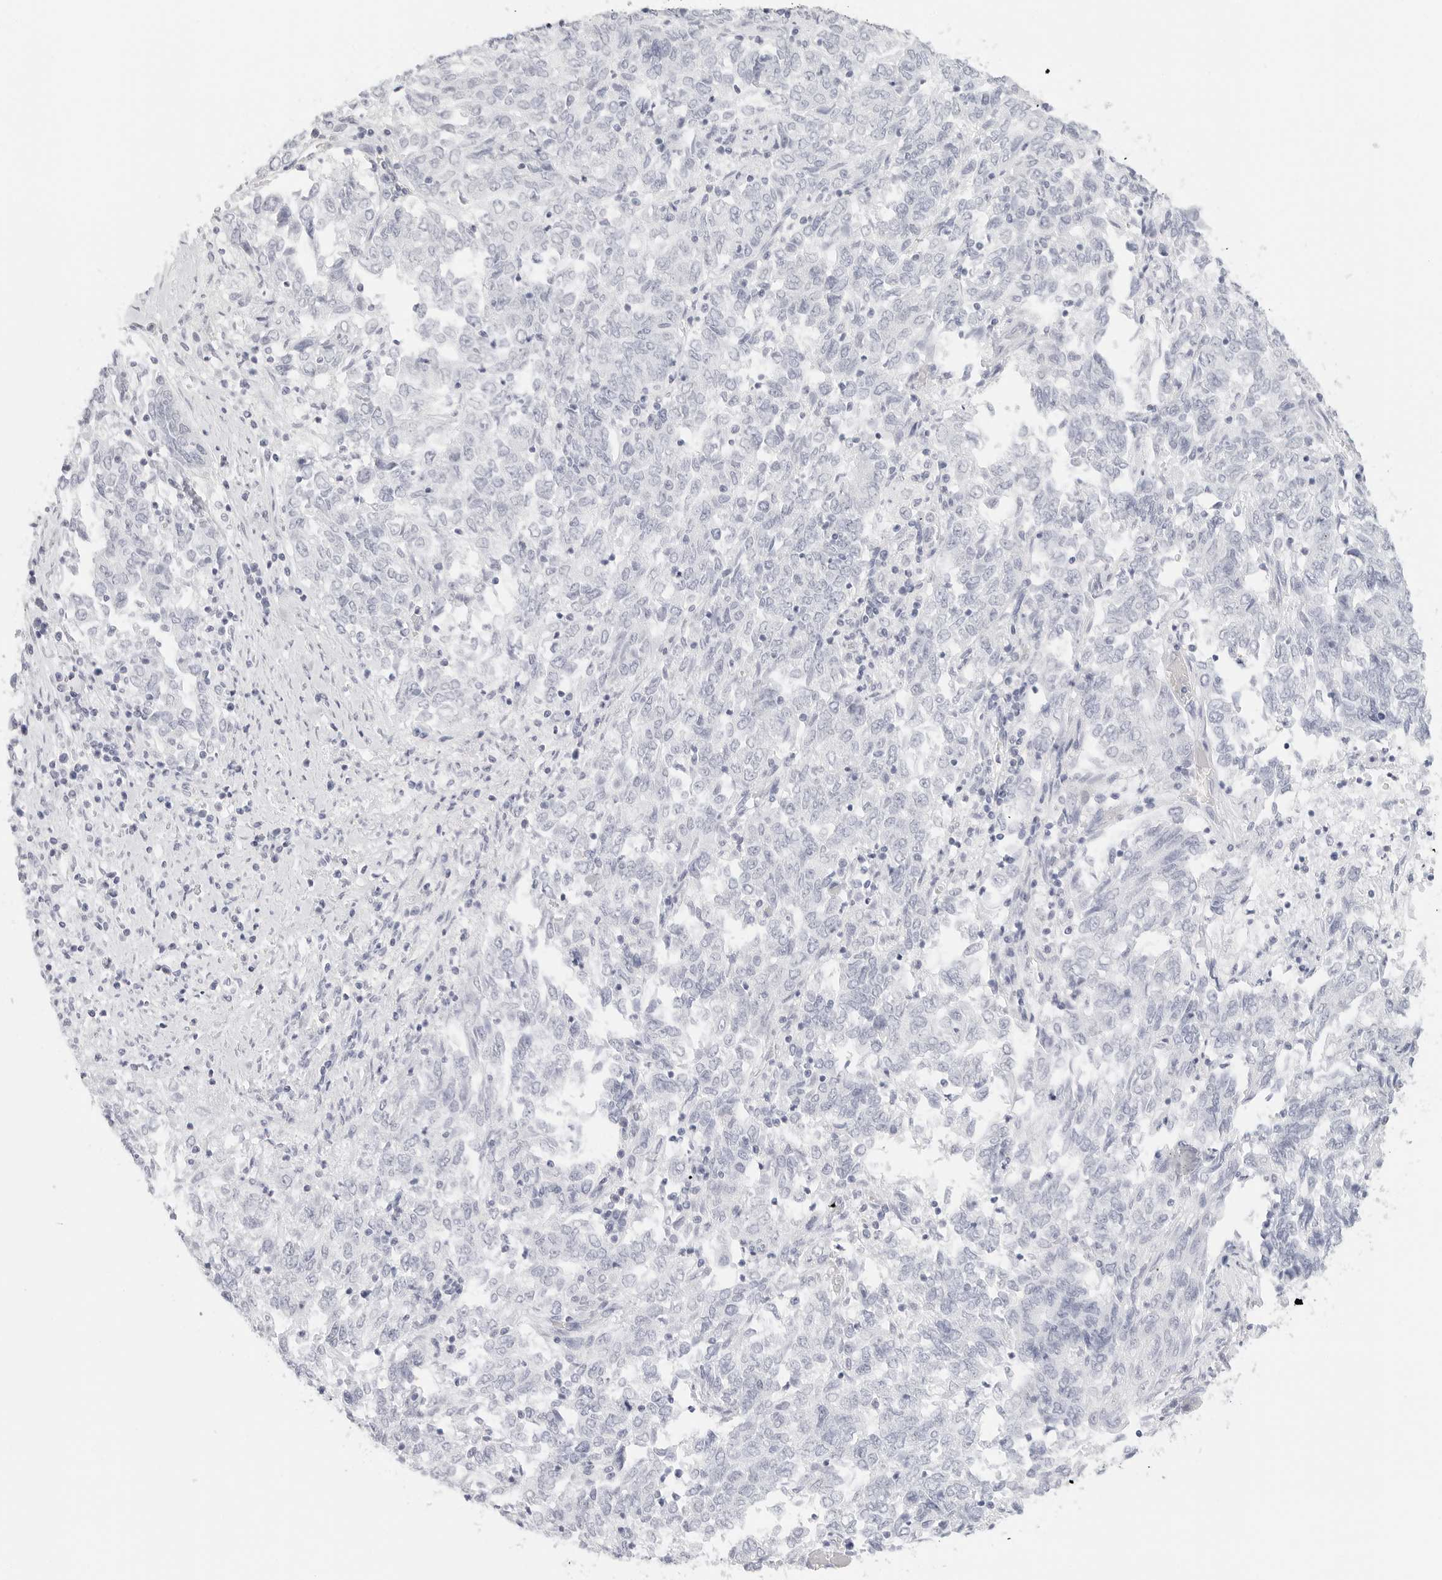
{"staining": {"intensity": "negative", "quantity": "none", "location": "none"}, "tissue": "endometrial cancer", "cell_type": "Tumor cells", "image_type": "cancer", "snomed": [{"axis": "morphology", "description": "Adenocarcinoma, NOS"}, {"axis": "topography", "description": "Endometrium"}], "caption": "Tumor cells are negative for brown protein staining in endometrial cancer. (DAB immunohistochemistry (IHC), high magnification).", "gene": "TFF2", "patient": {"sex": "female", "age": 80}}